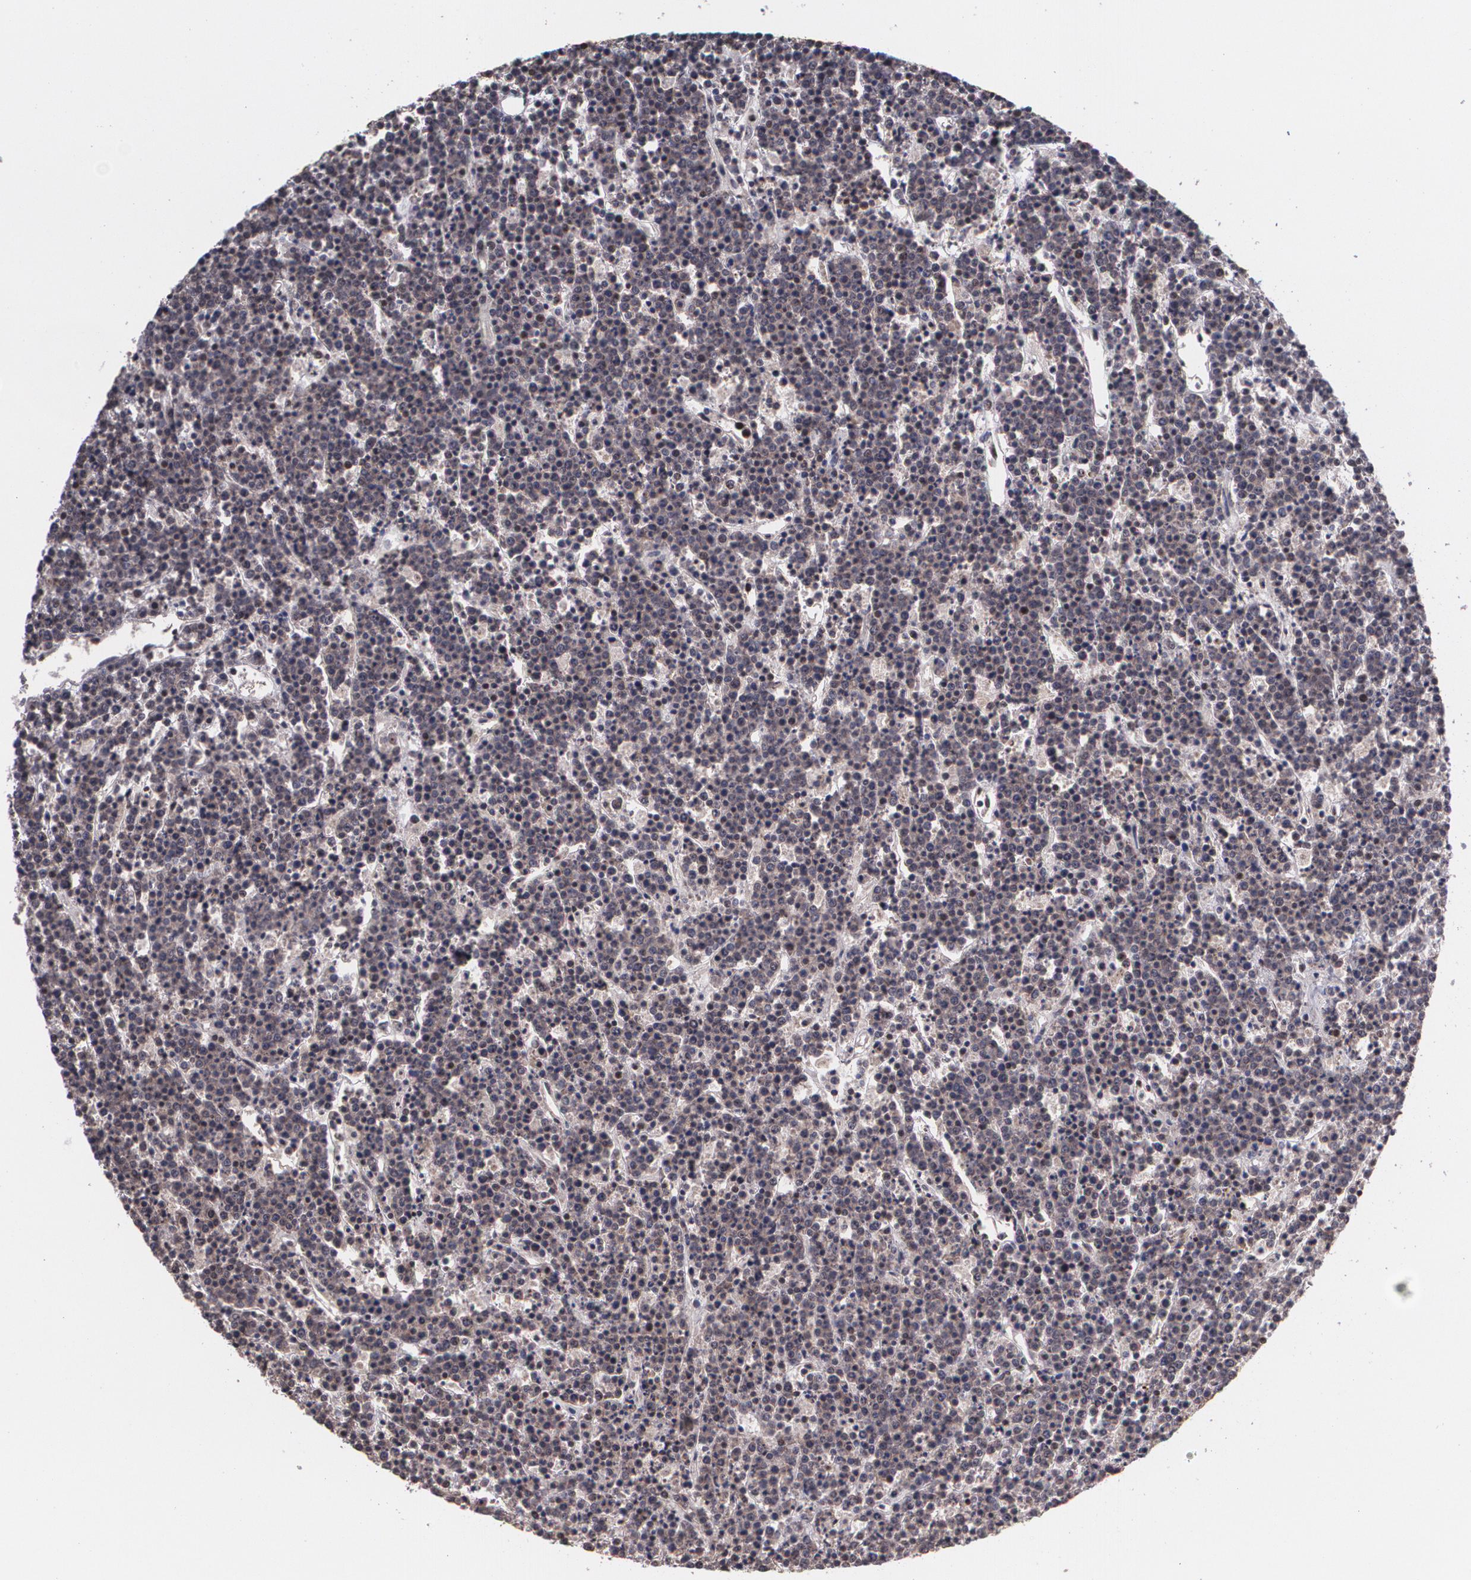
{"staining": {"intensity": "weak", "quantity": ">75%", "location": "cytoplasmic/membranous,nuclear"}, "tissue": "lymphoma", "cell_type": "Tumor cells", "image_type": "cancer", "snomed": [{"axis": "morphology", "description": "Malignant lymphoma, non-Hodgkin's type, High grade"}, {"axis": "topography", "description": "Ovary"}], "caption": "An IHC photomicrograph of neoplastic tissue is shown. Protein staining in brown highlights weak cytoplasmic/membranous and nuclear positivity in malignant lymphoma, non-Hodgkin's type (high-grade) within tumor cells.", "gene": "C6orf15", "patient": {"sex": "female", "age": 56}}